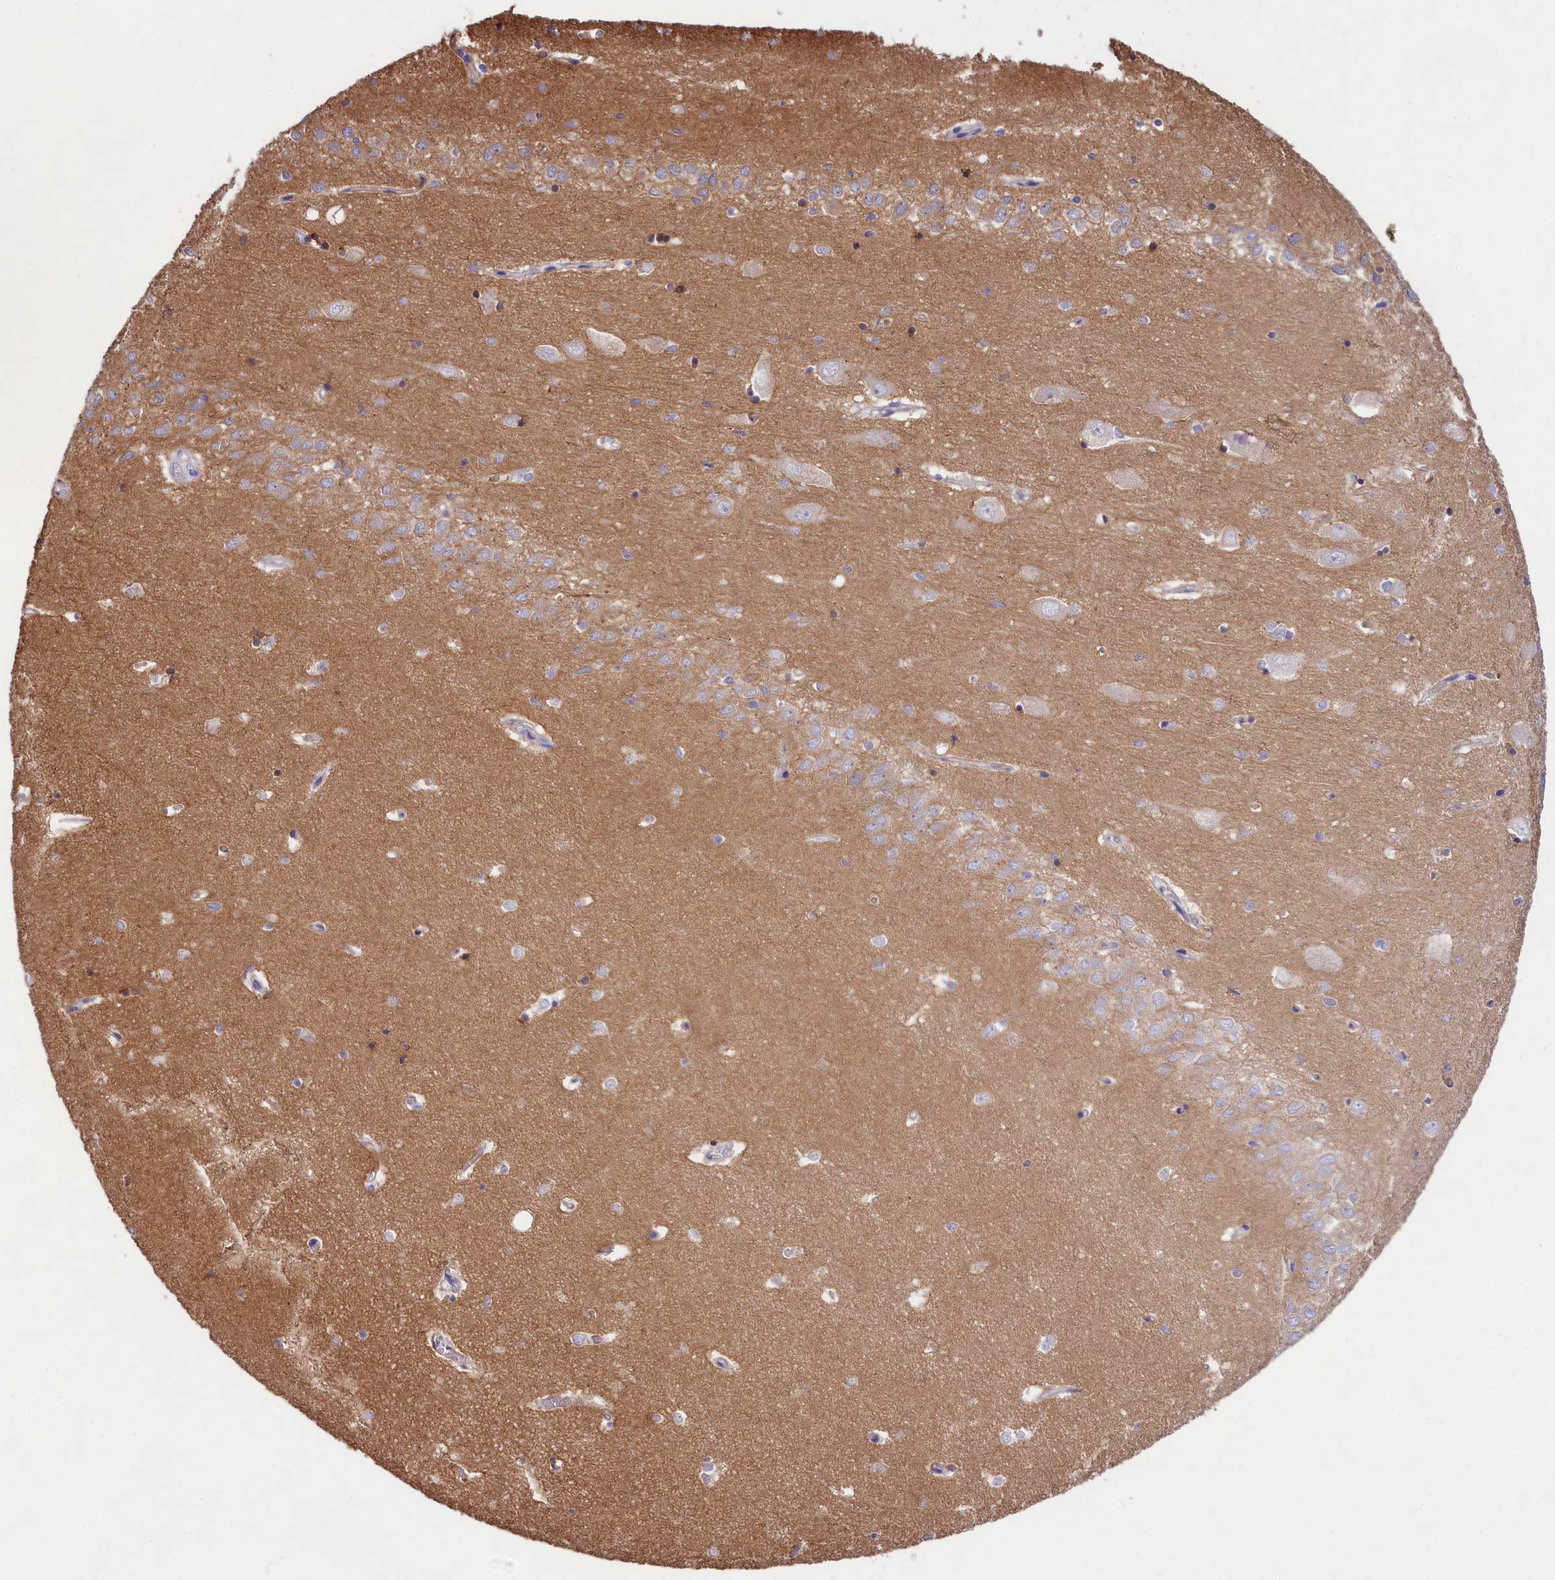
{"staining": {"intensity": "weak", "quantity": "<25%", "location": "cytoplasmic/membranous"}, "tissue": "hippocampus", "cell_type": "Glial cells", "image_type": "normal", "snomed": [{"axis": "morphology", "description": "Normal tissue, NOS"}, {"axis": "topography", "description": "Hippocampus"}], "caption": "Immunohistochemistry (IHC) image of normal human hippocampus stained for a protein (brown), which demonstrates no expression in glial cells. Brightfield microscopy of immunohistochemistry stained with DAB (brown) and hematoxylin (blue), captured at high magnification.", "gene": "PPP1R13L", "patient": {"sex": "female", "age": 64}}